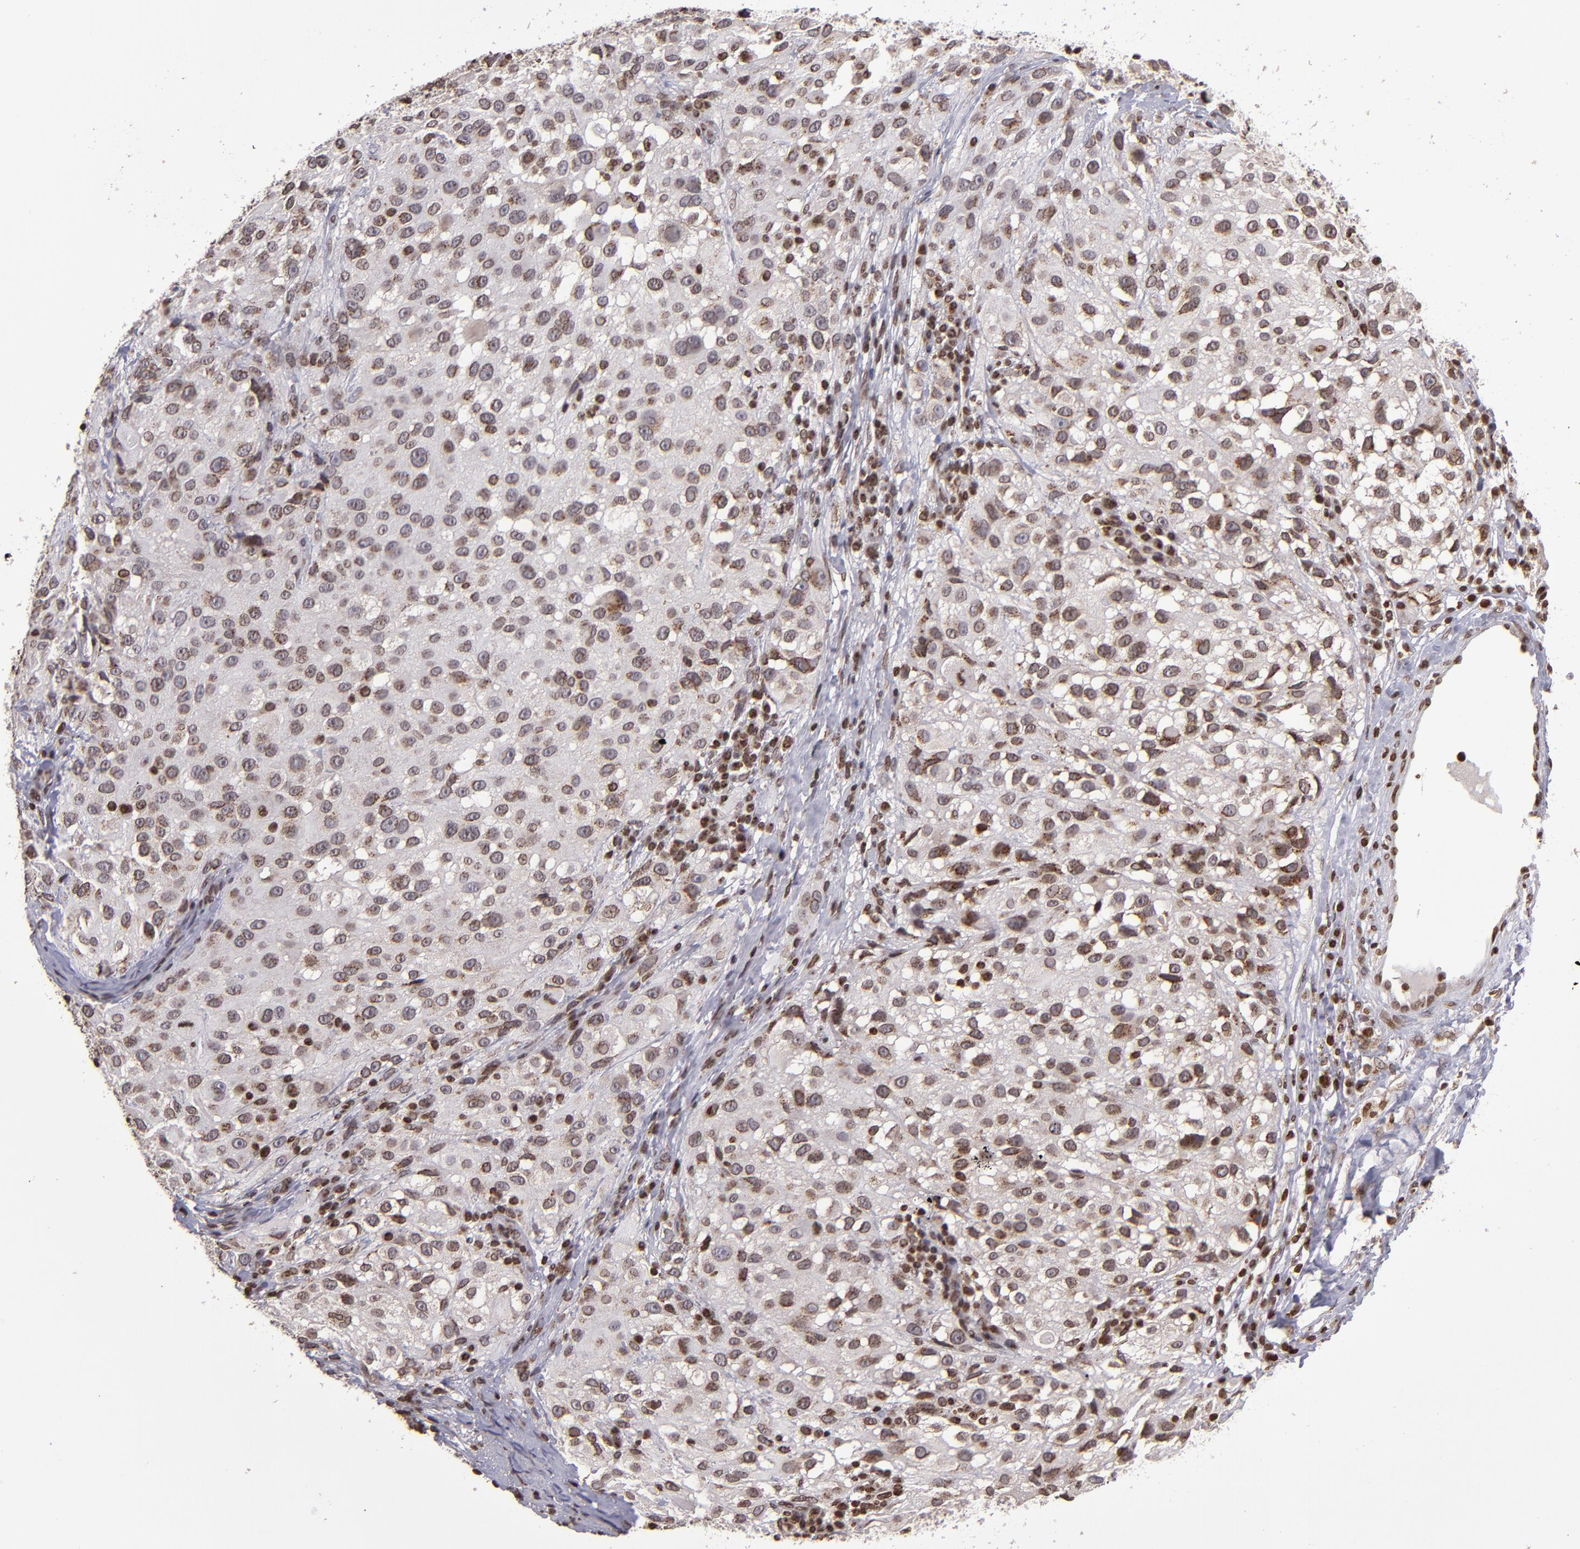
{"staining": {"intensity": "moderate", "quantity": ">75%", "location": "cytoplasmic/membranous,nuclear"}, "tissue": "melanoma", "cell_type": "Tumor cells", "image_type": "cancer", "snomed": [{"axis": "morphology", "description": "Necrosis, NOS"}, {"axis": "morphology", "description": "Malignant melanoma, NOS"}, {"axis": "topography", "description": "Skin"}], "caption": "High-power microscopy captured an IHC image of melanoma, revealing moderate cytoplasmic/membranous and nuclear staining in approximately >75% of tumor cells. (Brightfield microscopy of DAB IHC at high magnification).", "gene": "CSDC2", "patient": {"sex": "female", "age": 87}}